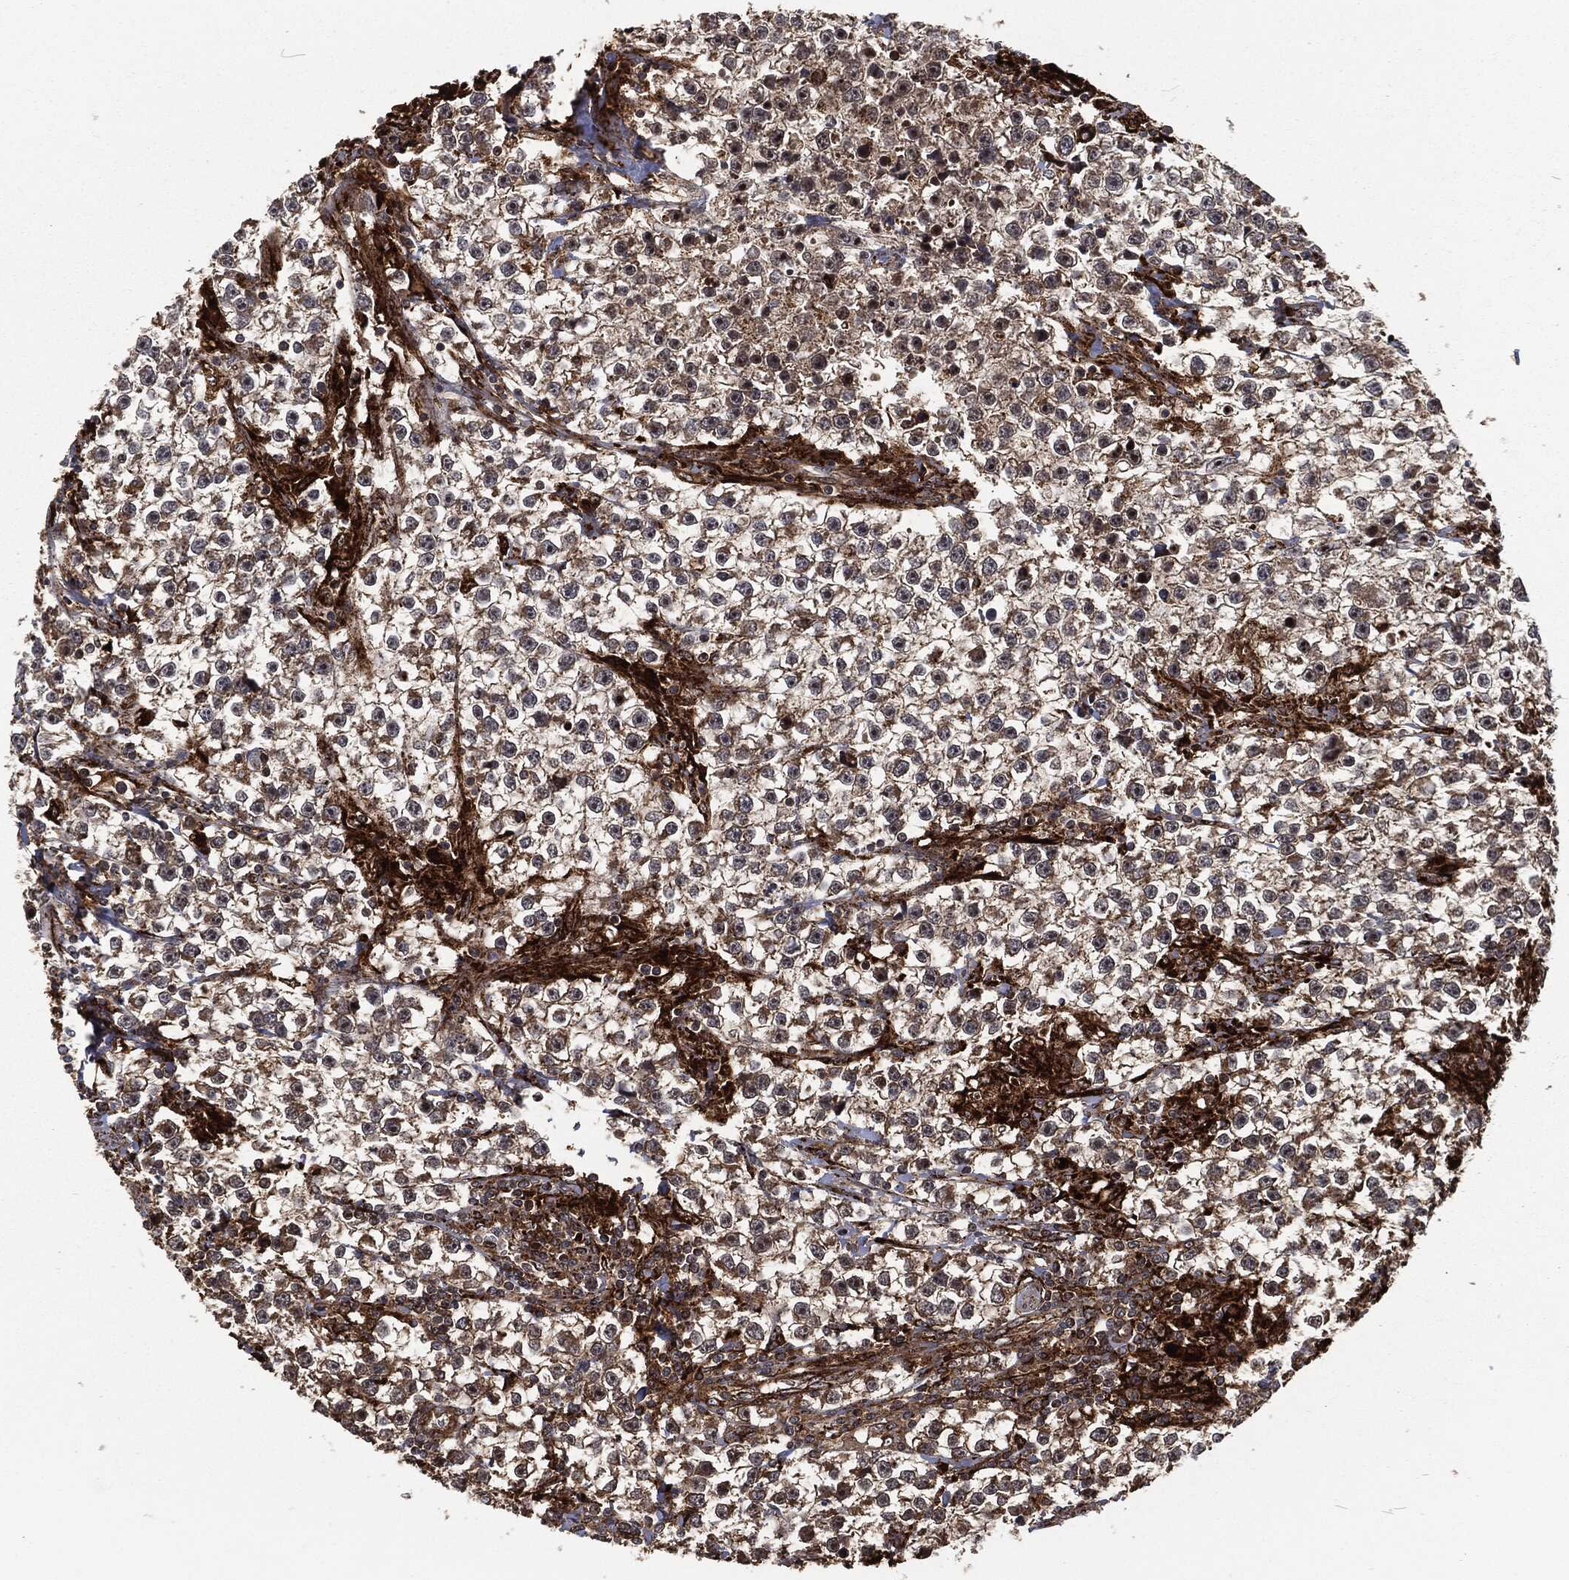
{"staining": {"intensity": "moderate", "quantity": "25%-75%", "location": "cytoplasmic/membranous"}, "tissue": "testis cancer", "cell_type": "Tumor cells", "image_type": "cancer", "snomed": [{"axis": "morphology", "description": "Seminoma, NOS"}, {"axis": "topography", "description": "Testis"}], "caption": "This is an image of immunohistochemistry (IHC) staining of testis cancer (seminoma), which shows moderate positivity in the cytoplasmic/membranous of tumor cells.", "gene": "RFTN1", "patient": {"sex": "male", "age": 59}}